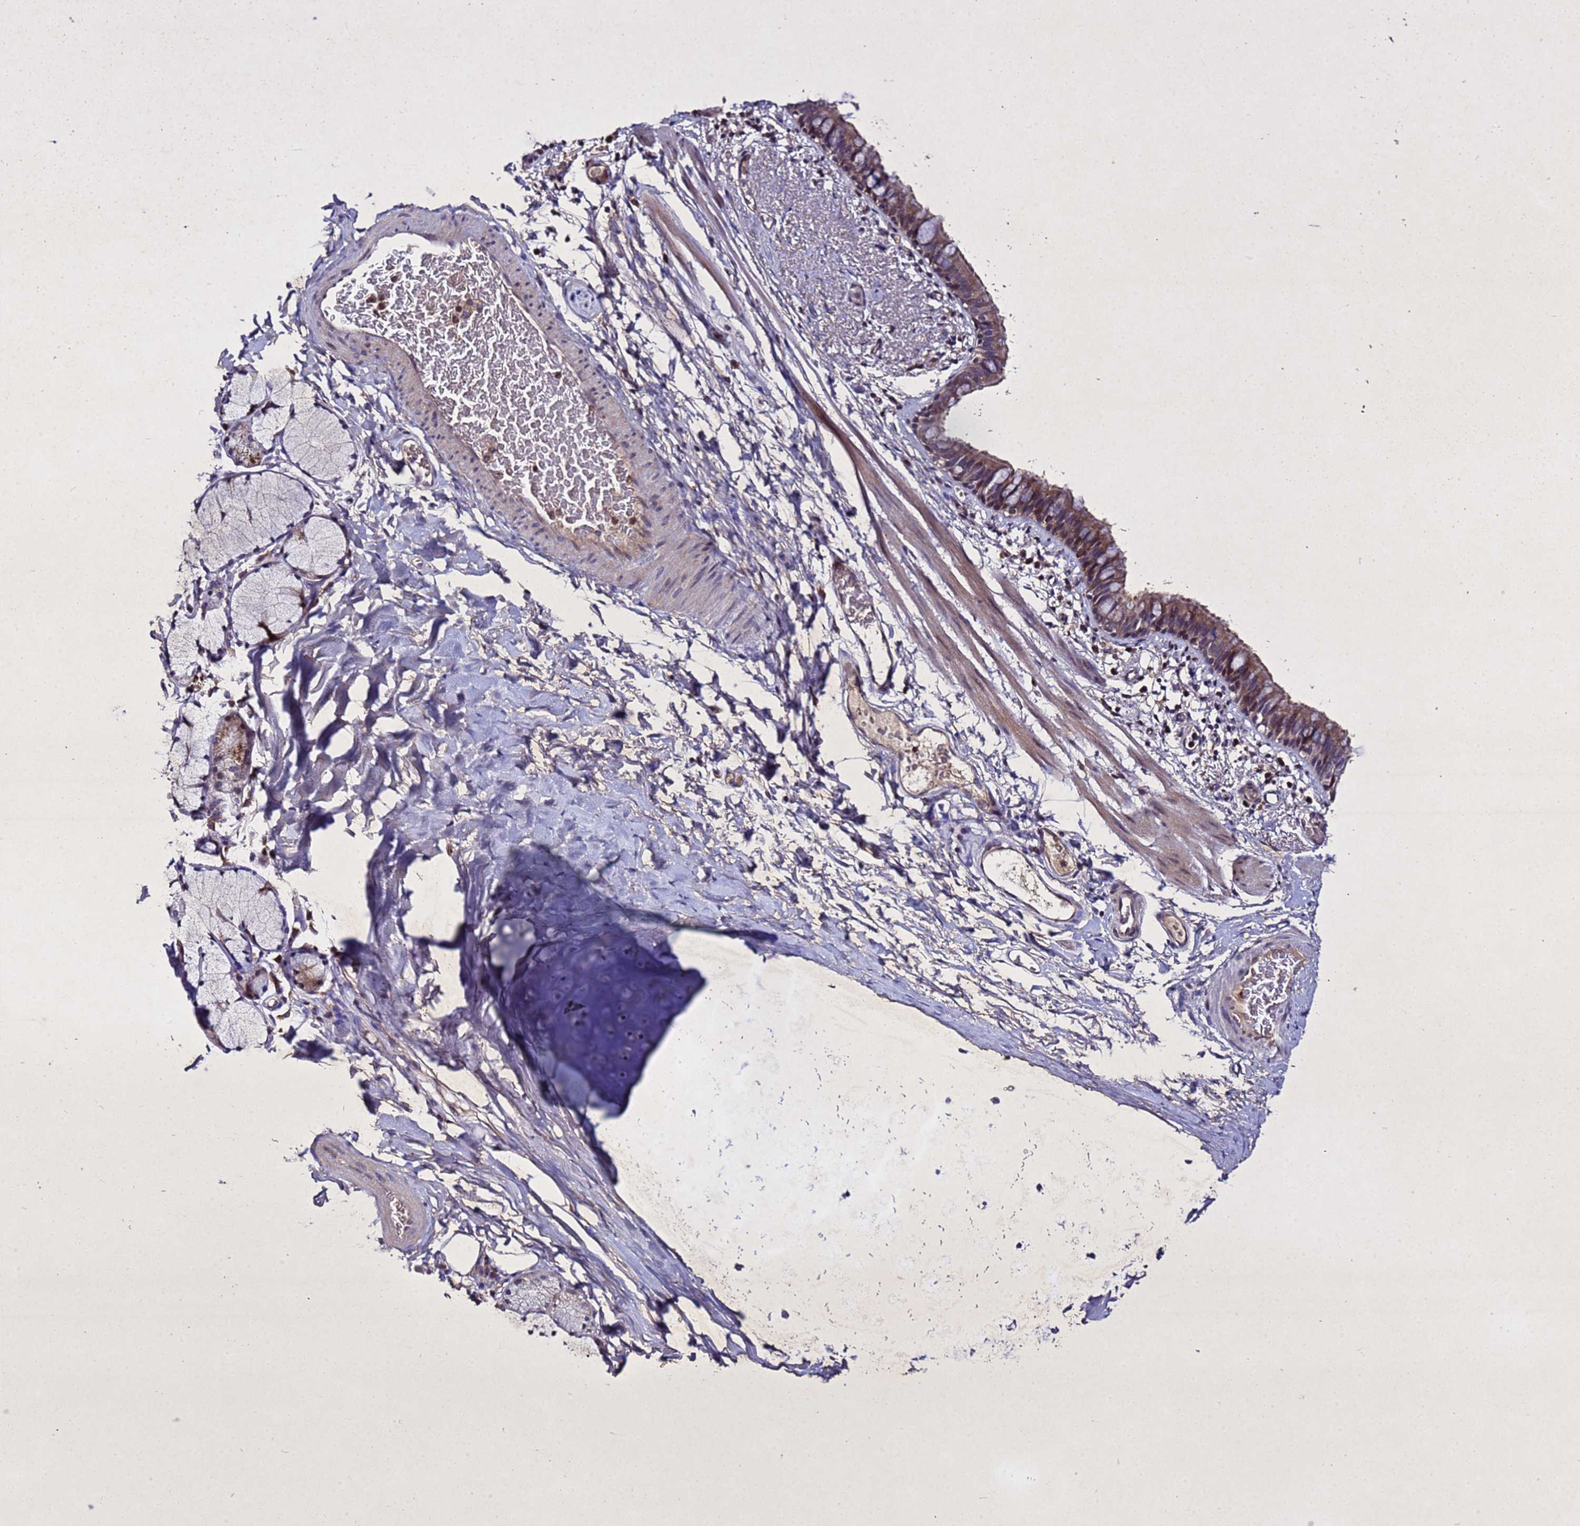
{"staining": {"intensity": "moderate", "quantity": ">75%", "location": "cytoplasmic/membranous"}, "tissue": "bronchus", "cell_type": "Respiratory epithelial cells", "image_type": "normal", "snomed": [{"axis": "morphology", "description": "Normal tissue, NOS"}, {"axis": "topography", "description": "Cartilage tissue"}, {"axis": "topography", "description": "Bronchus"}], "caption": "Human bronchus stained for a protein (brown) displays moderate cytoplasmic/membranous positive positivity in approximately >75% of respiratory epithelial cells.", "gene": "SV2B", "patient": {"sex": "female", "age": 36}}